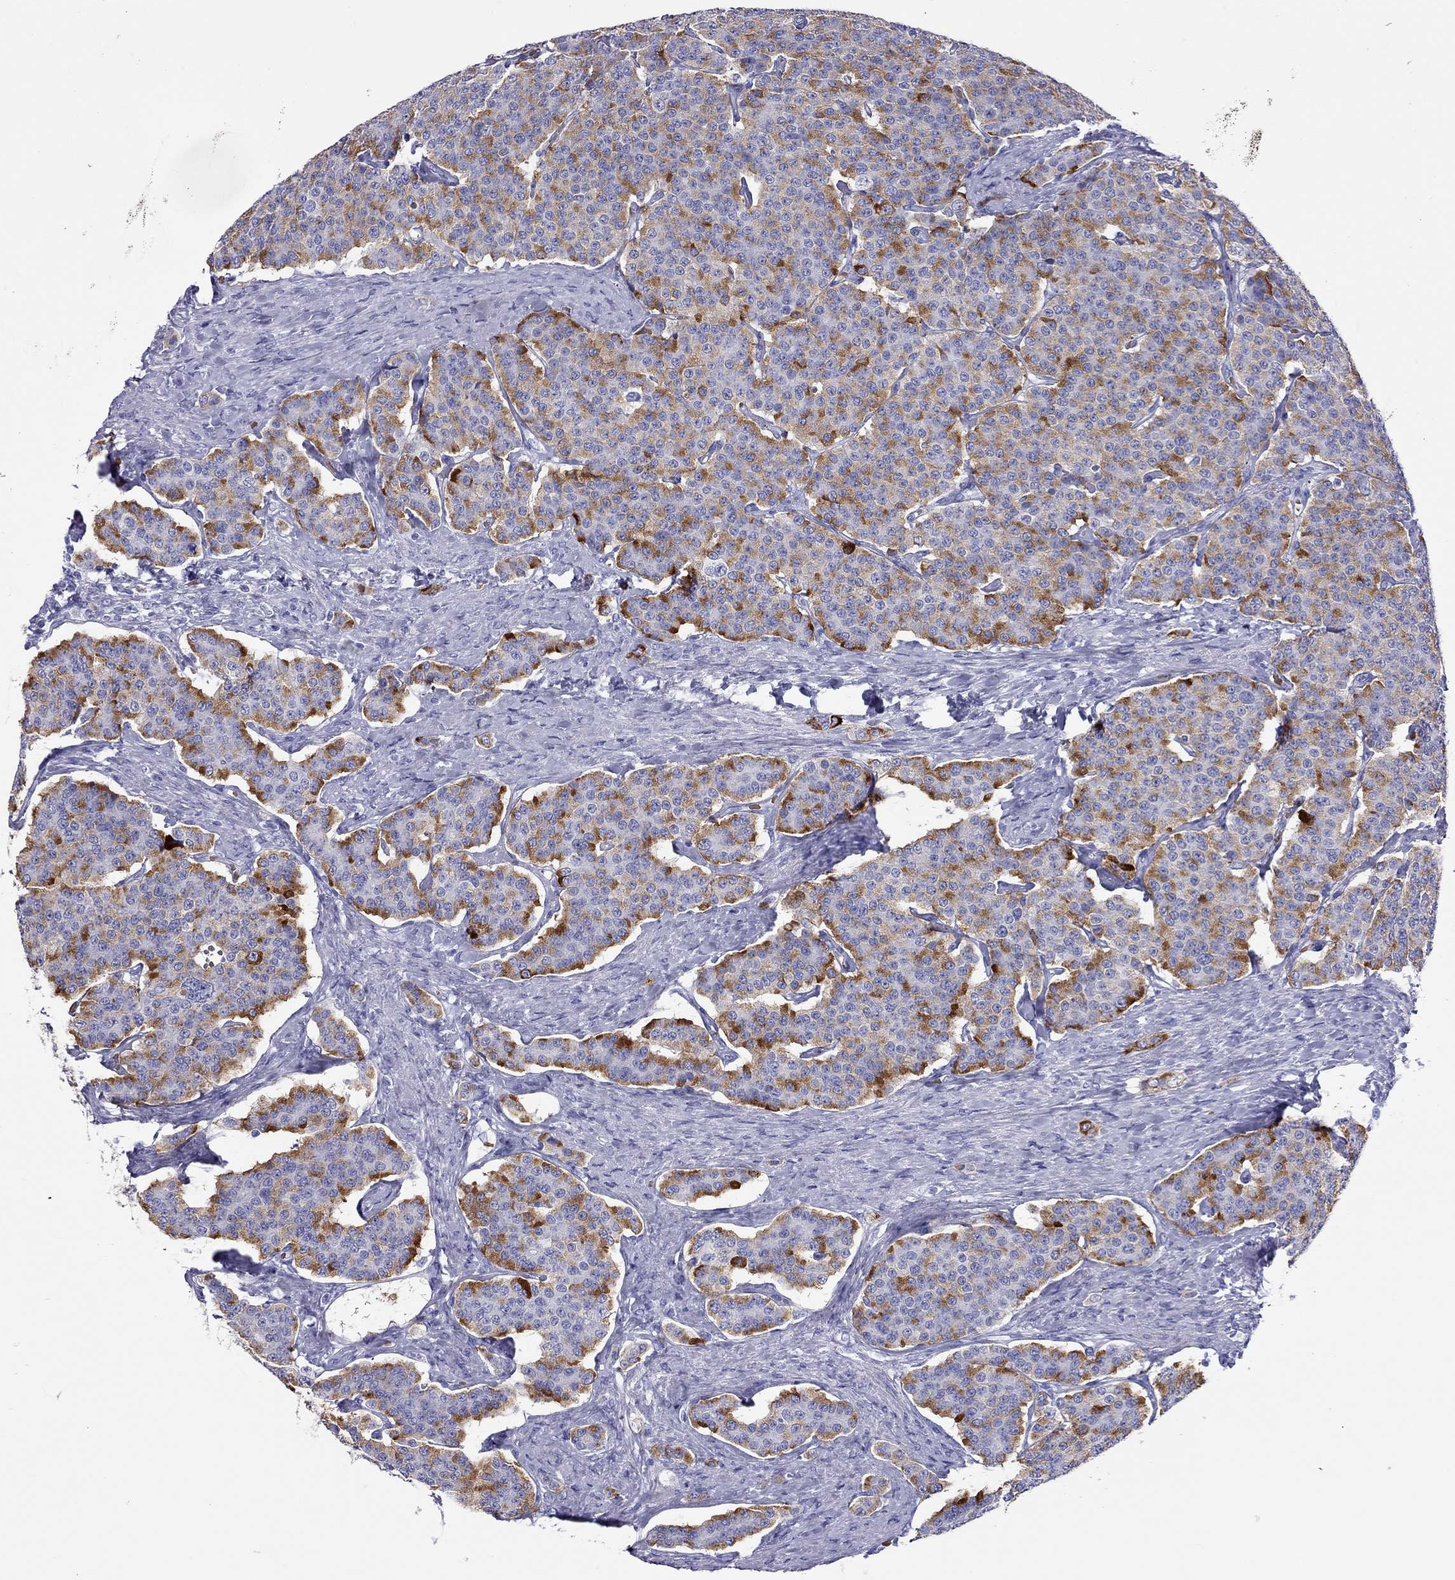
{"staining": {"intensity": "strong", "quantity": "25%-75%", "location": "cytoplasmic/membranous"}, "tissue": "carcinoid", "cell_type": "Tumor cells", "image_type": "cancer", "snomed": [{"axis": "morphology", "description": "Carcinoid, malignant, NOS"}, {"axis": "topography", "description": "Small intestine"}], "caption": "This histopathology image shows malignant carcinoid stained with IHC to label a protein in brown. The cytoplasmic/membranous of tumor cells show strong positivity for the protein. Nuclei are counter-stained blue.", "gene": "PTPRN", "patient": {"sex": "female", "age": 58}}